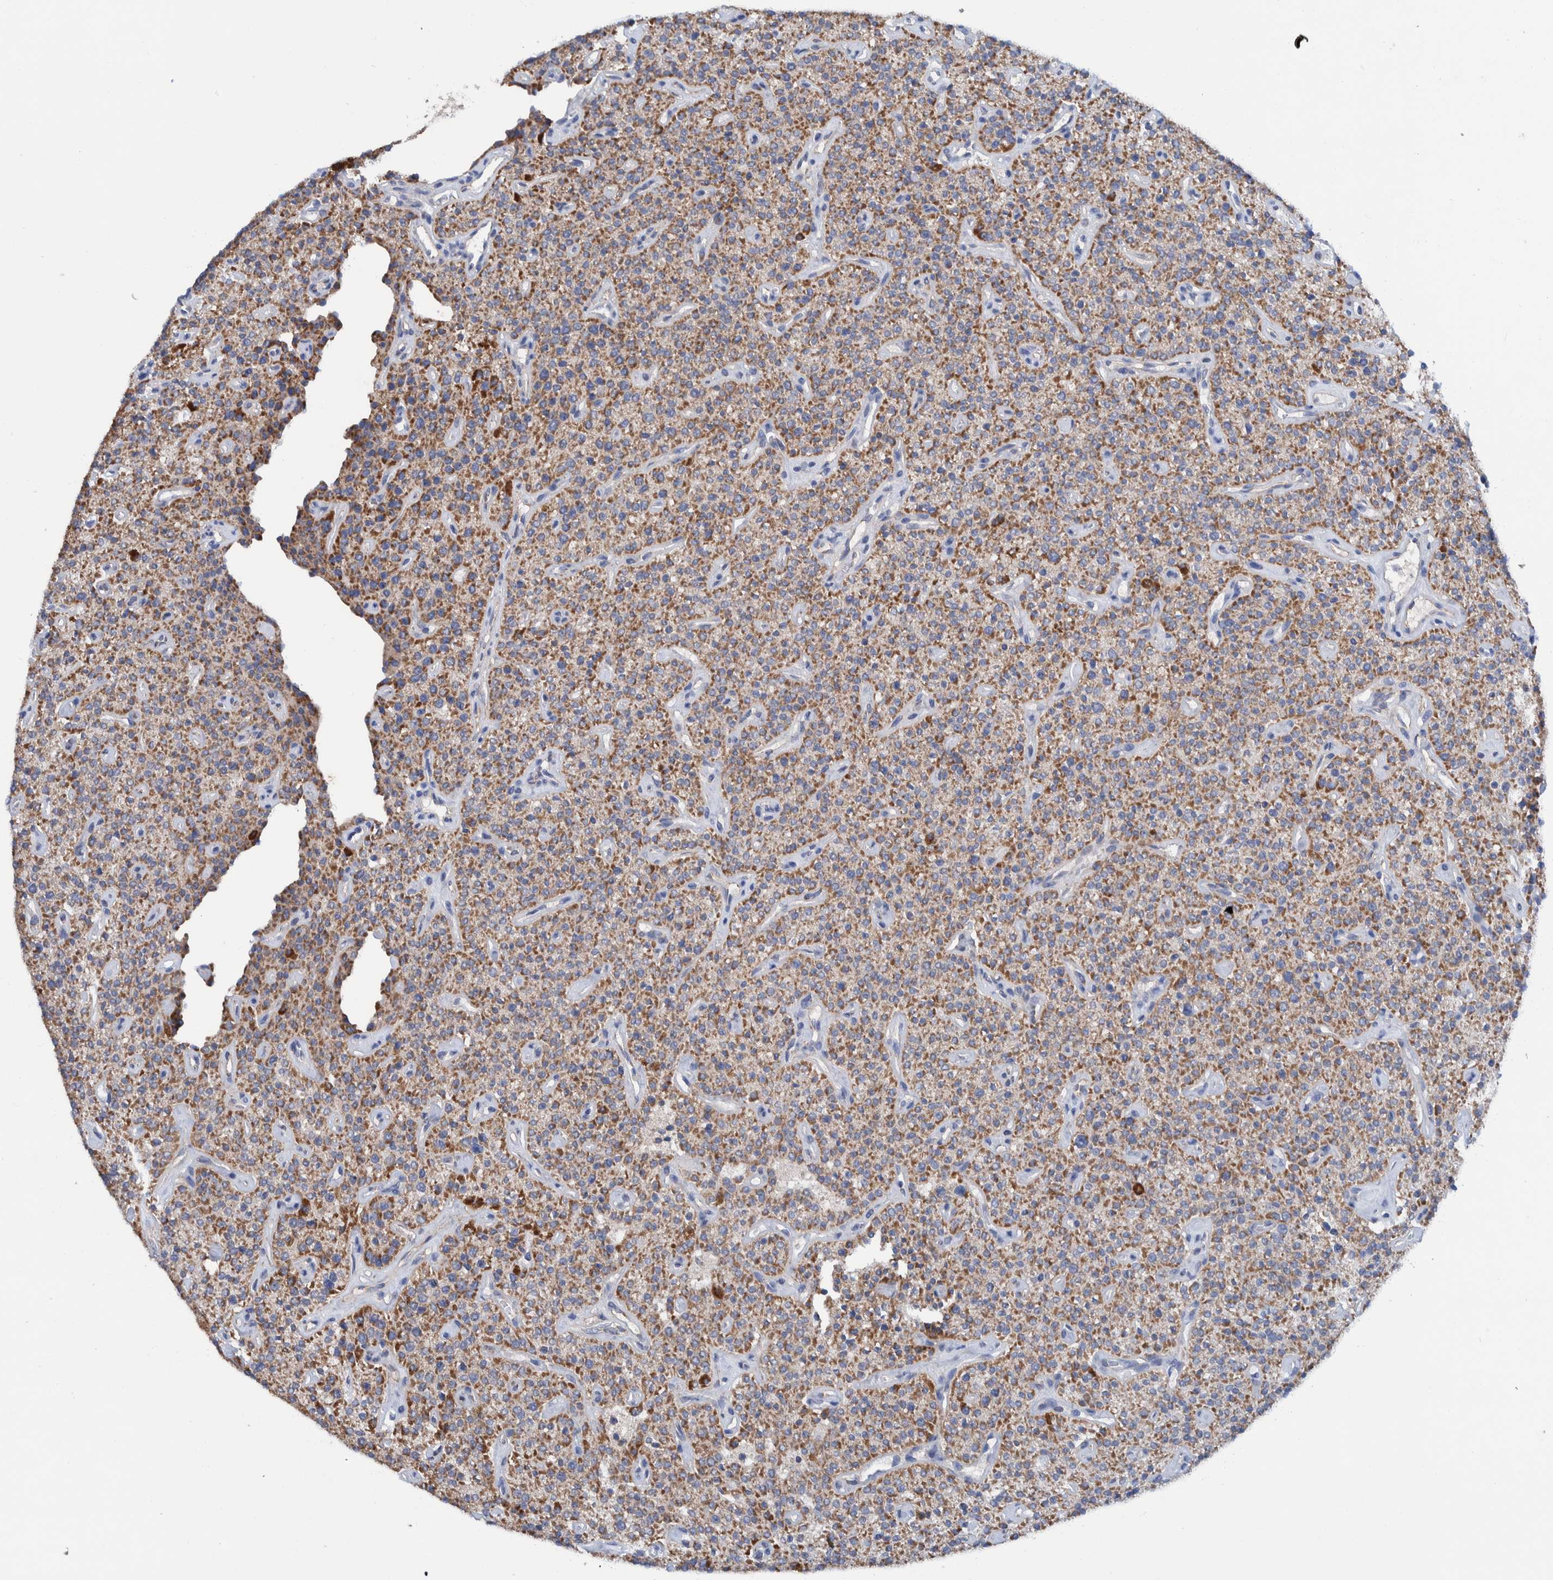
{"staining": {"intensity": "moderate", "quantity": ">75%", "location": "cytoplasmic/membranous"}, "tissue": "parathyroid gland", "cell_type": "Glandular cells", "image_type": "normal", "snomed": [{"axis": "morphology", "description": "Normal tissue, NOS"}, {"axis": "topography", "description": "Parathyroid gland"}], "caption": "A photomicrograph of parathyroid gland stained for a protein displays moderate cytoplasmic/membranous brown staining in glandular cells.", "gene": "DECR1", "patient": {"sex": "male", "age": 46}}